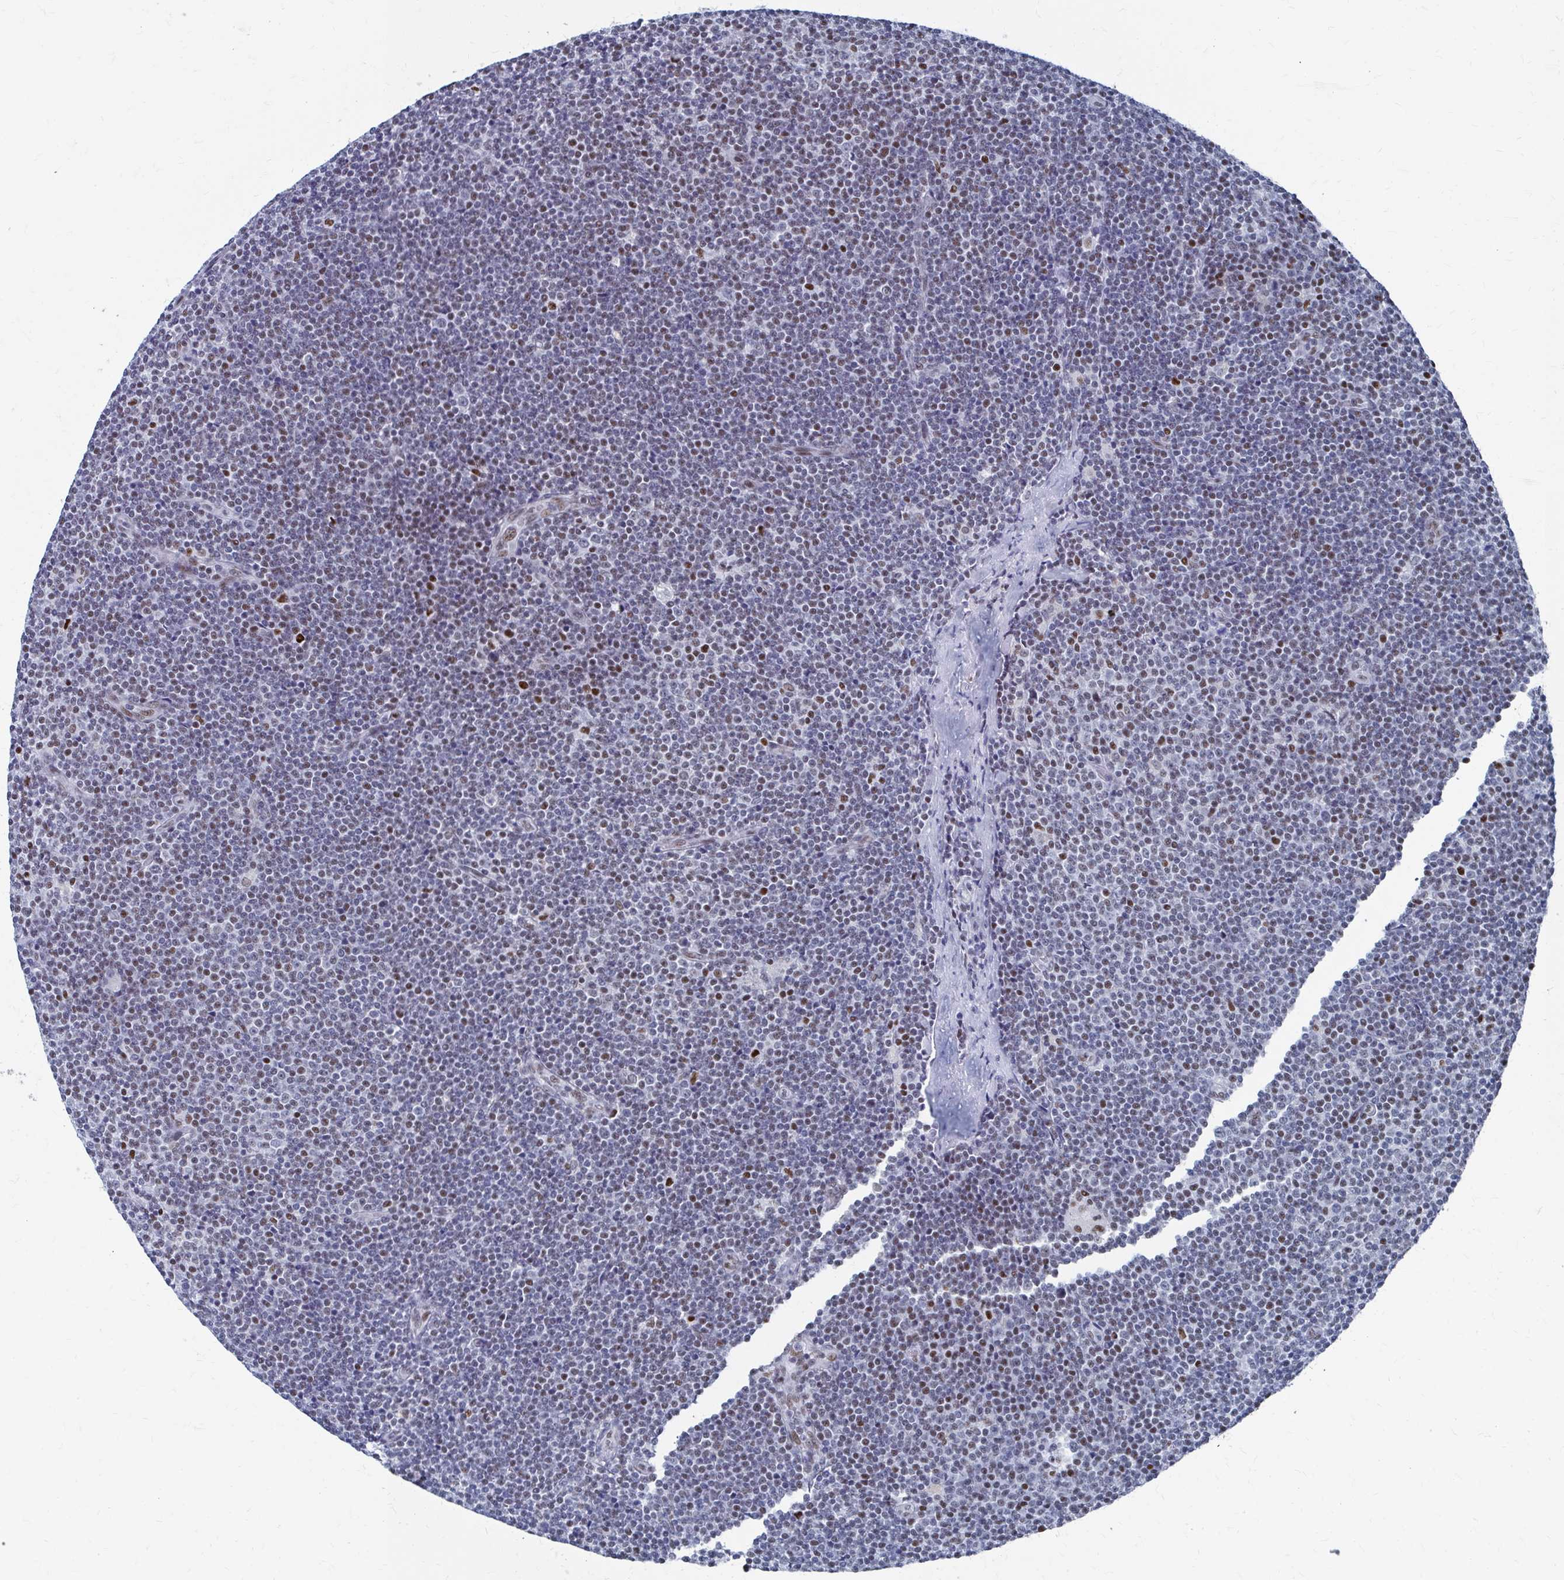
{"staining": {"intensity": "moderate", "quantity": "25%-75%", "location": "nuclear"}, "tissue": "lymphoma", "cell_type": "Tumor cells", "image_type": "cancer", "snomed": [{"axis": "morphology", "description": "Malignant lymphoma, non-Hodgkin's type, Low grade"}, {"axis": "topography", "description": "Lymph node"}], "caption": "Immunohistochemistry micrograph of neoplastic tissue: human lymphoma stained using IHC exhibits medium levels of moderate protein expression localized specifically in the nuclear of tumor cells, appearing as a nuclear brown color.", "gene": "CDIN1", "patient": {"sex": "male", "age": 48}}